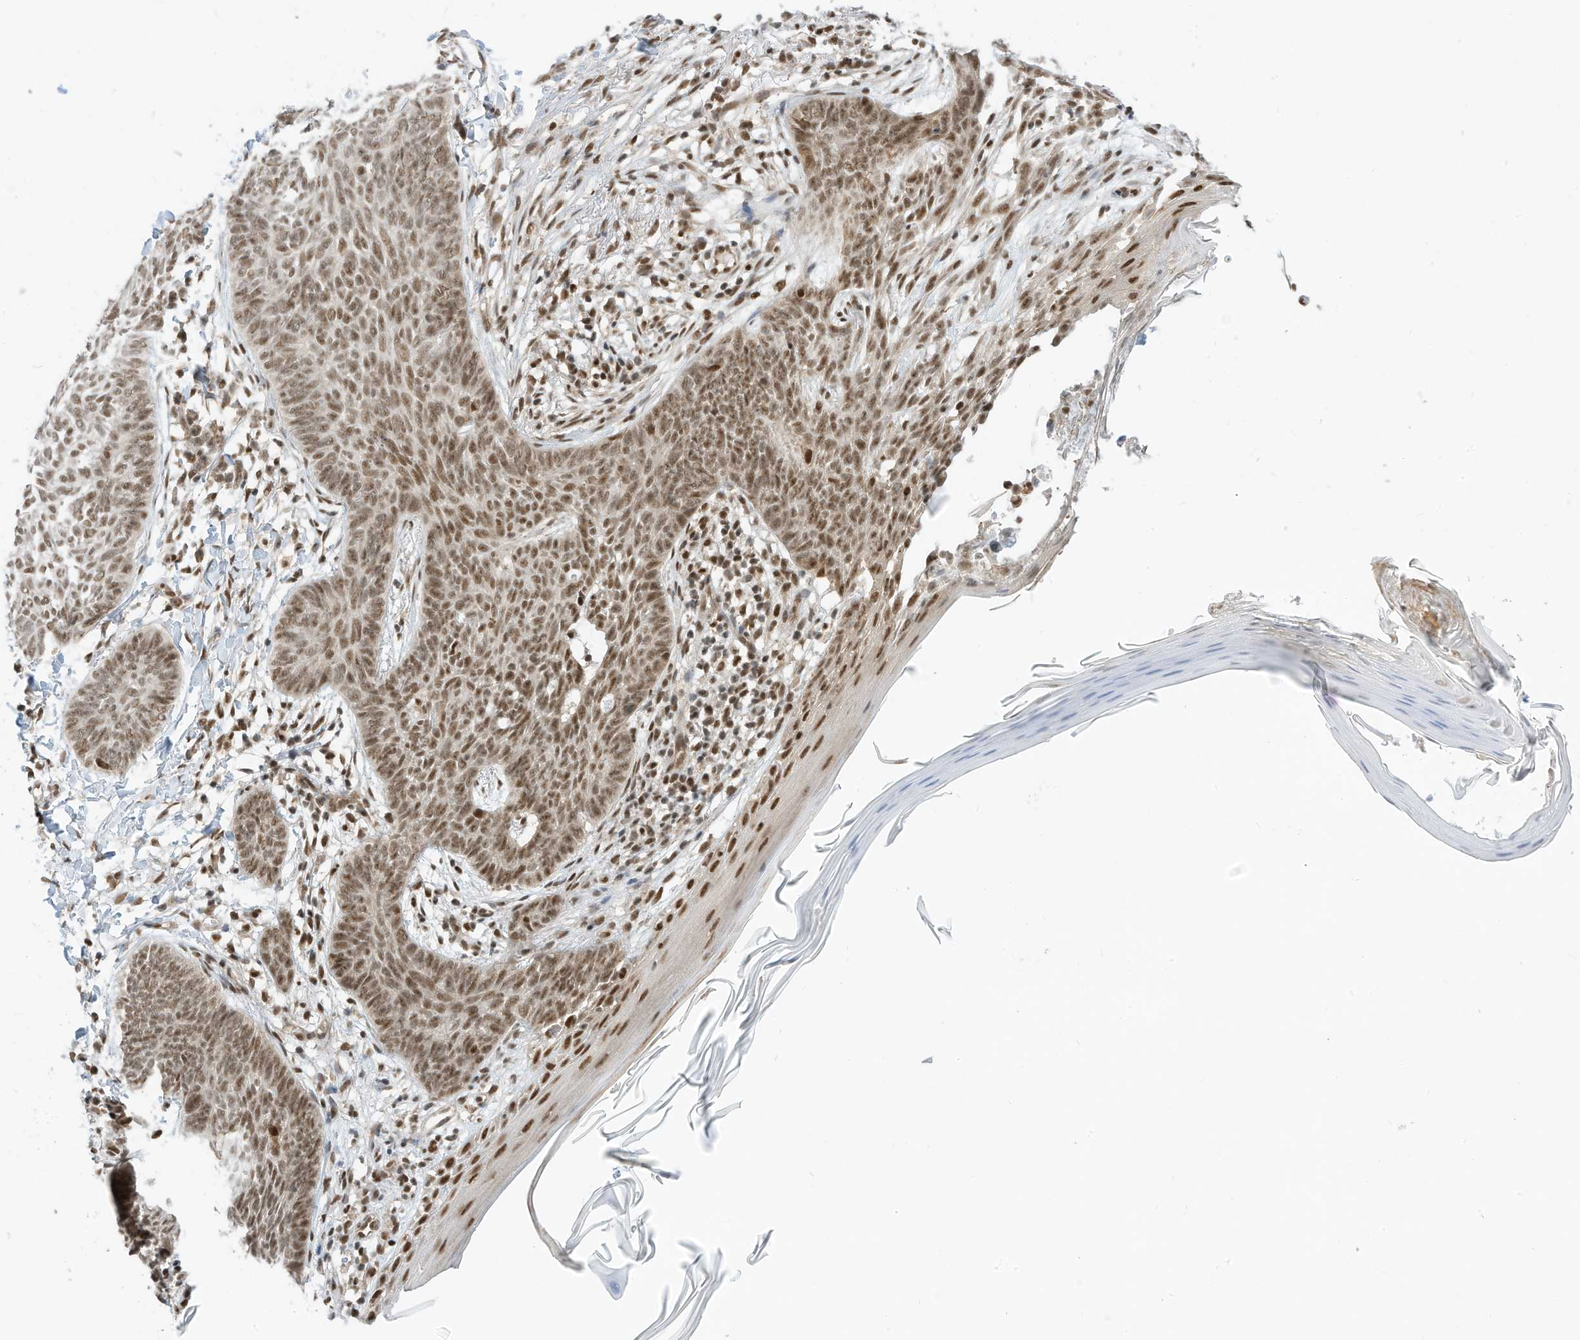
{"staining": {"intensity": "moderate", "quantity": ">75%", "location": "nuclear"}, "tissue": "skin cancer", "cell_type": "Tumor cells", "image_type": "cancer", "snomed": [{"axis": "morphology", "description": "Normal tissue, NOS"}, {"axis": "morphology", "description": "Basal cell carcinoma"}, {"axis": "topography", "description": "Skin"}], "caption": "Basal cell carcinoma (skin) stained with IHC displays moderate nuclear positivity in about >75% of tumor cells. (DAB (3,3'-diaminobenzidine) IHC, brown staining for protein, blue staining for nuclei).", "gene": "AURKAIP1", "patient": {"sex": "male", "age": 50}}